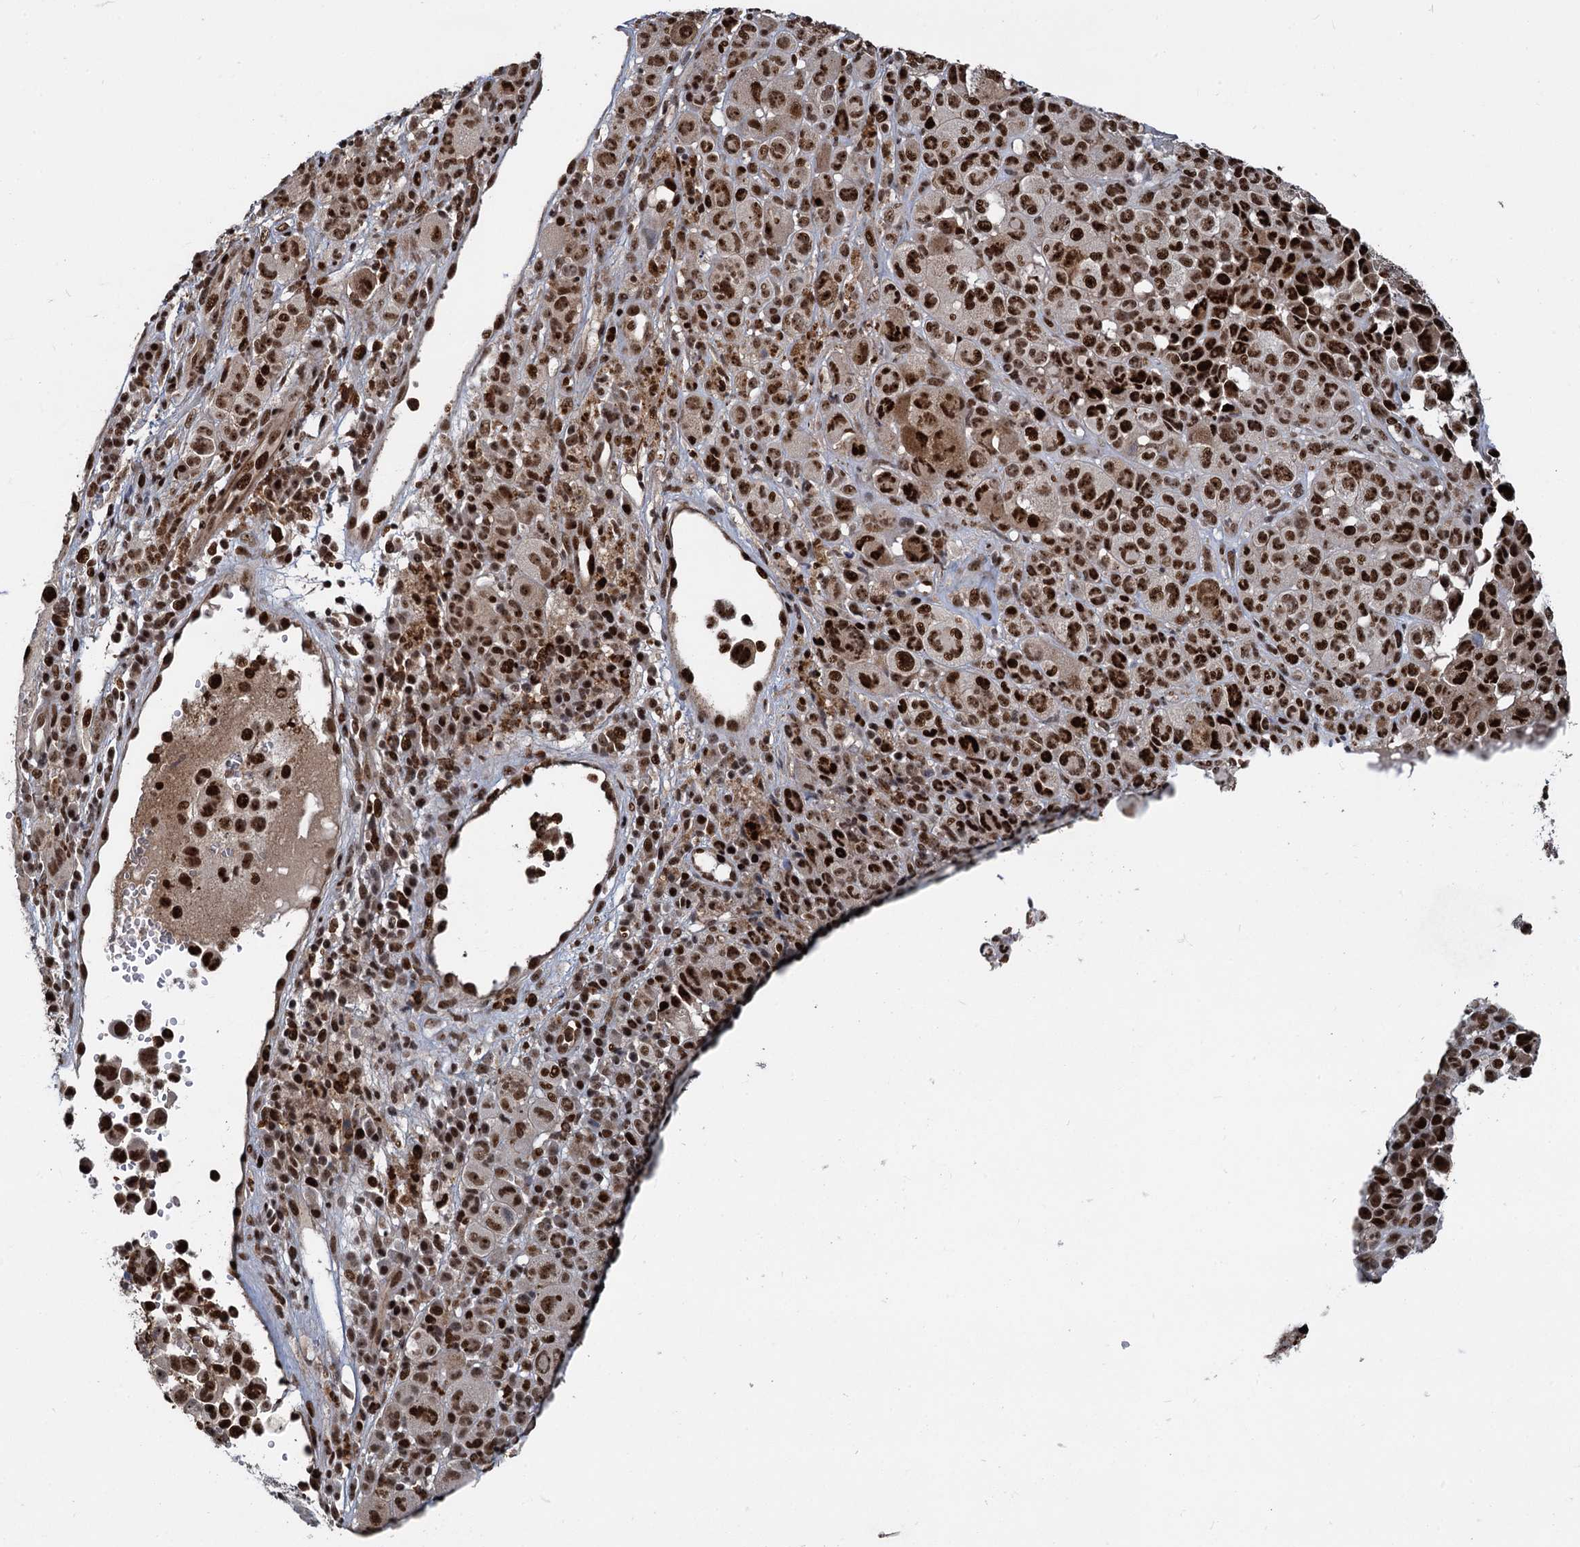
{"staining": {"intensity": "strong", "quantity": ">75%", "location": "nuclear"}, "tissue": "melanoma", "cell_type": "Tumor cells", "image_type": "cancer", "snomed": [{"axis": "morphology", "description": "Malignant melanoma, NOS"}, {"axis": "topography", "description": "Skin of trunk"}], "caption": "Strong nuclear protein staining is seen in approximately >75% of tumor cells in melanoma.", "gene": "ANKRD49", "patient": {"sex": "male", "age": 71}}